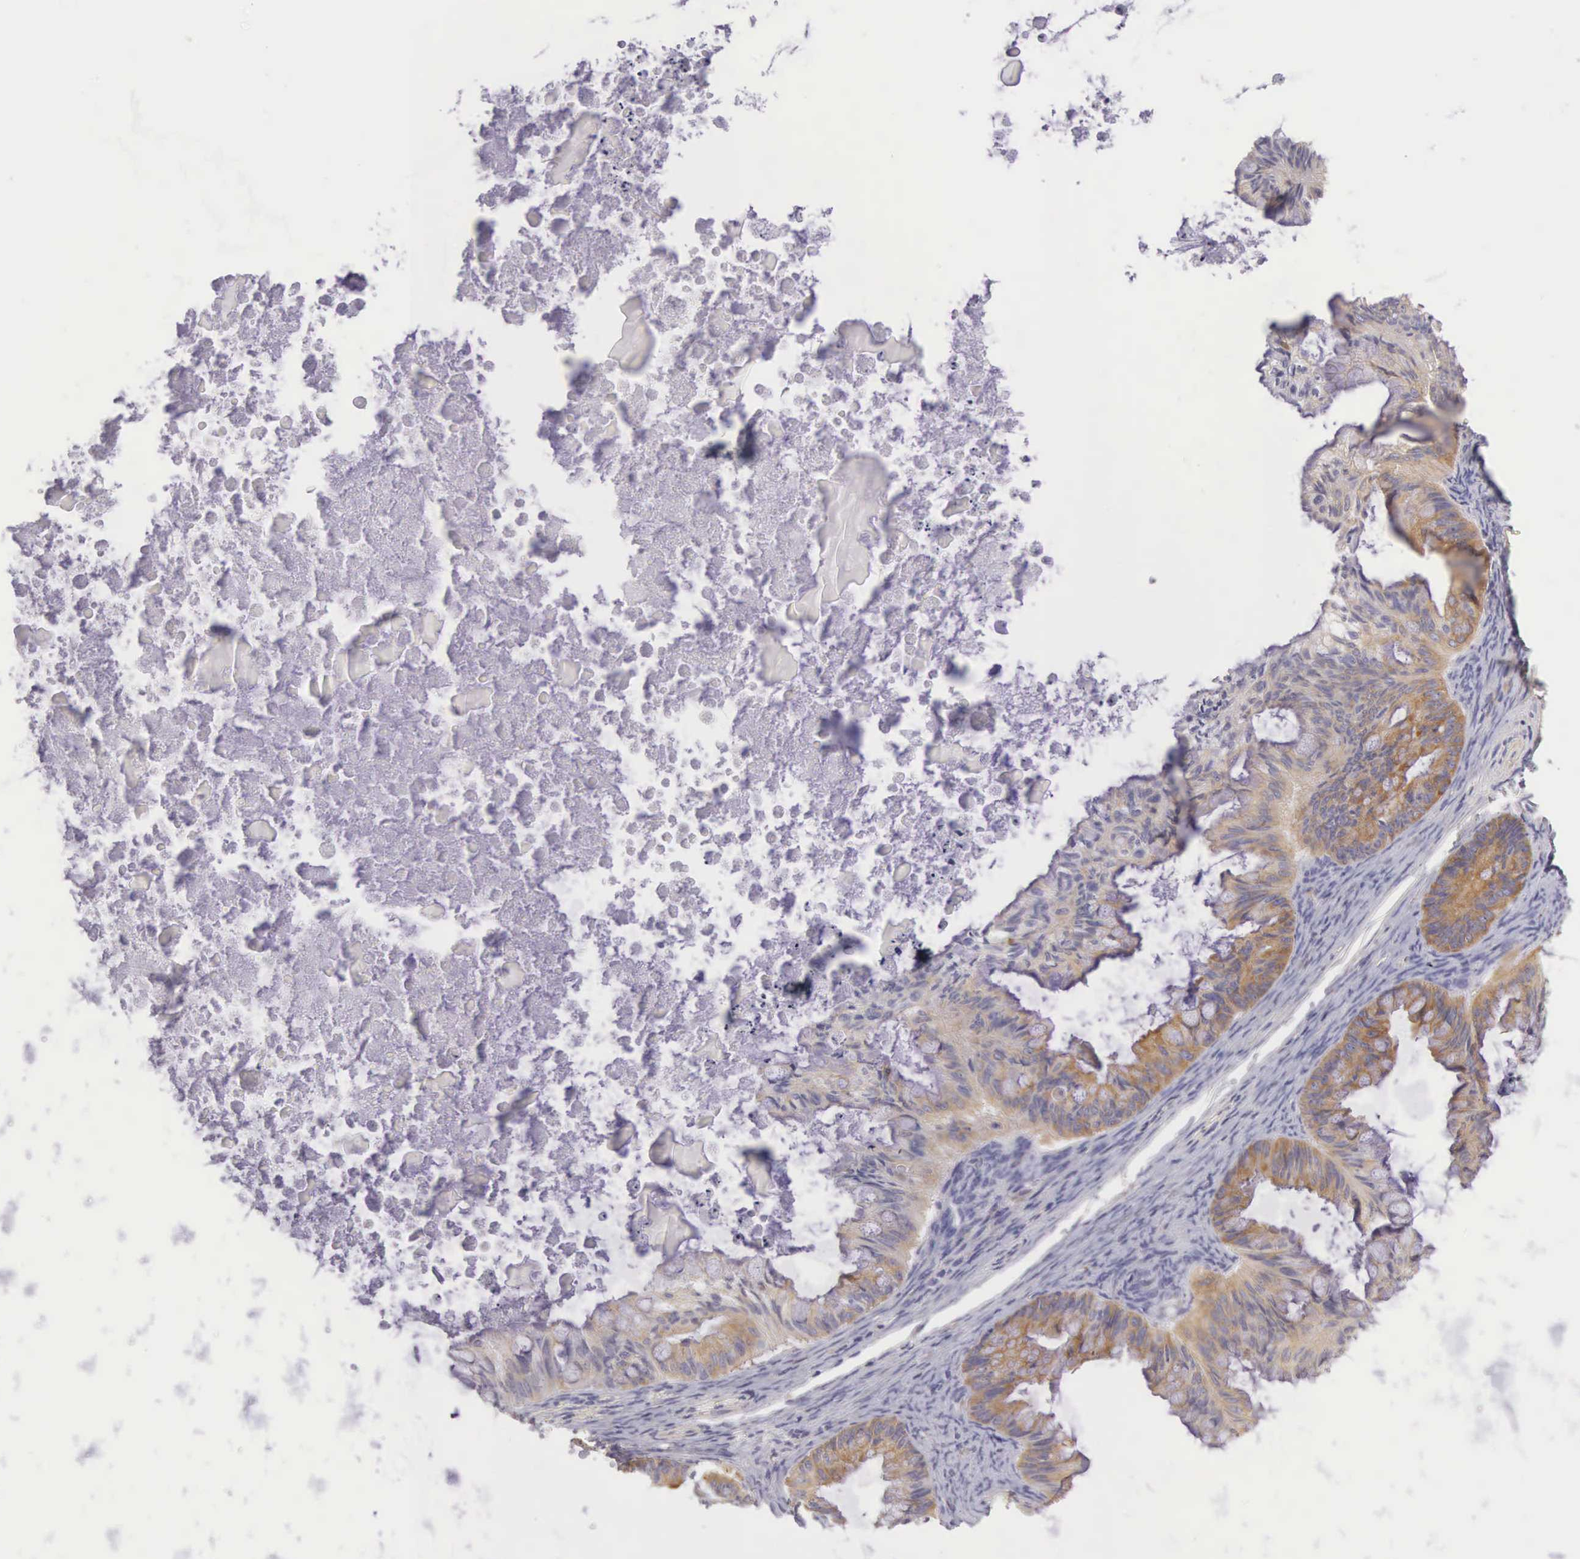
{"staining": {"intensity": "moderate", "quantity": "25%-75%", "location": "cytoplasmic/membranous"}, "tissue": "ovarian cancer", "cell_type": "Tumor cells", "image_type": "cancer", "snomed": [{"axis": "morphology", "description": "Cystadenocarcinoma, mucinous, NOS"}, {"axis": "topography", "description": "Ovary"}], "caption": "Human ovarian mucinous cystadenocarcinoma stained with a brown dye shows moderate cytoplasmic/membranous positive positivity in about 25%-75% of tumor cells.", "gene": "OSBPL3", "patient": {"sex": "female", "age": 57}}